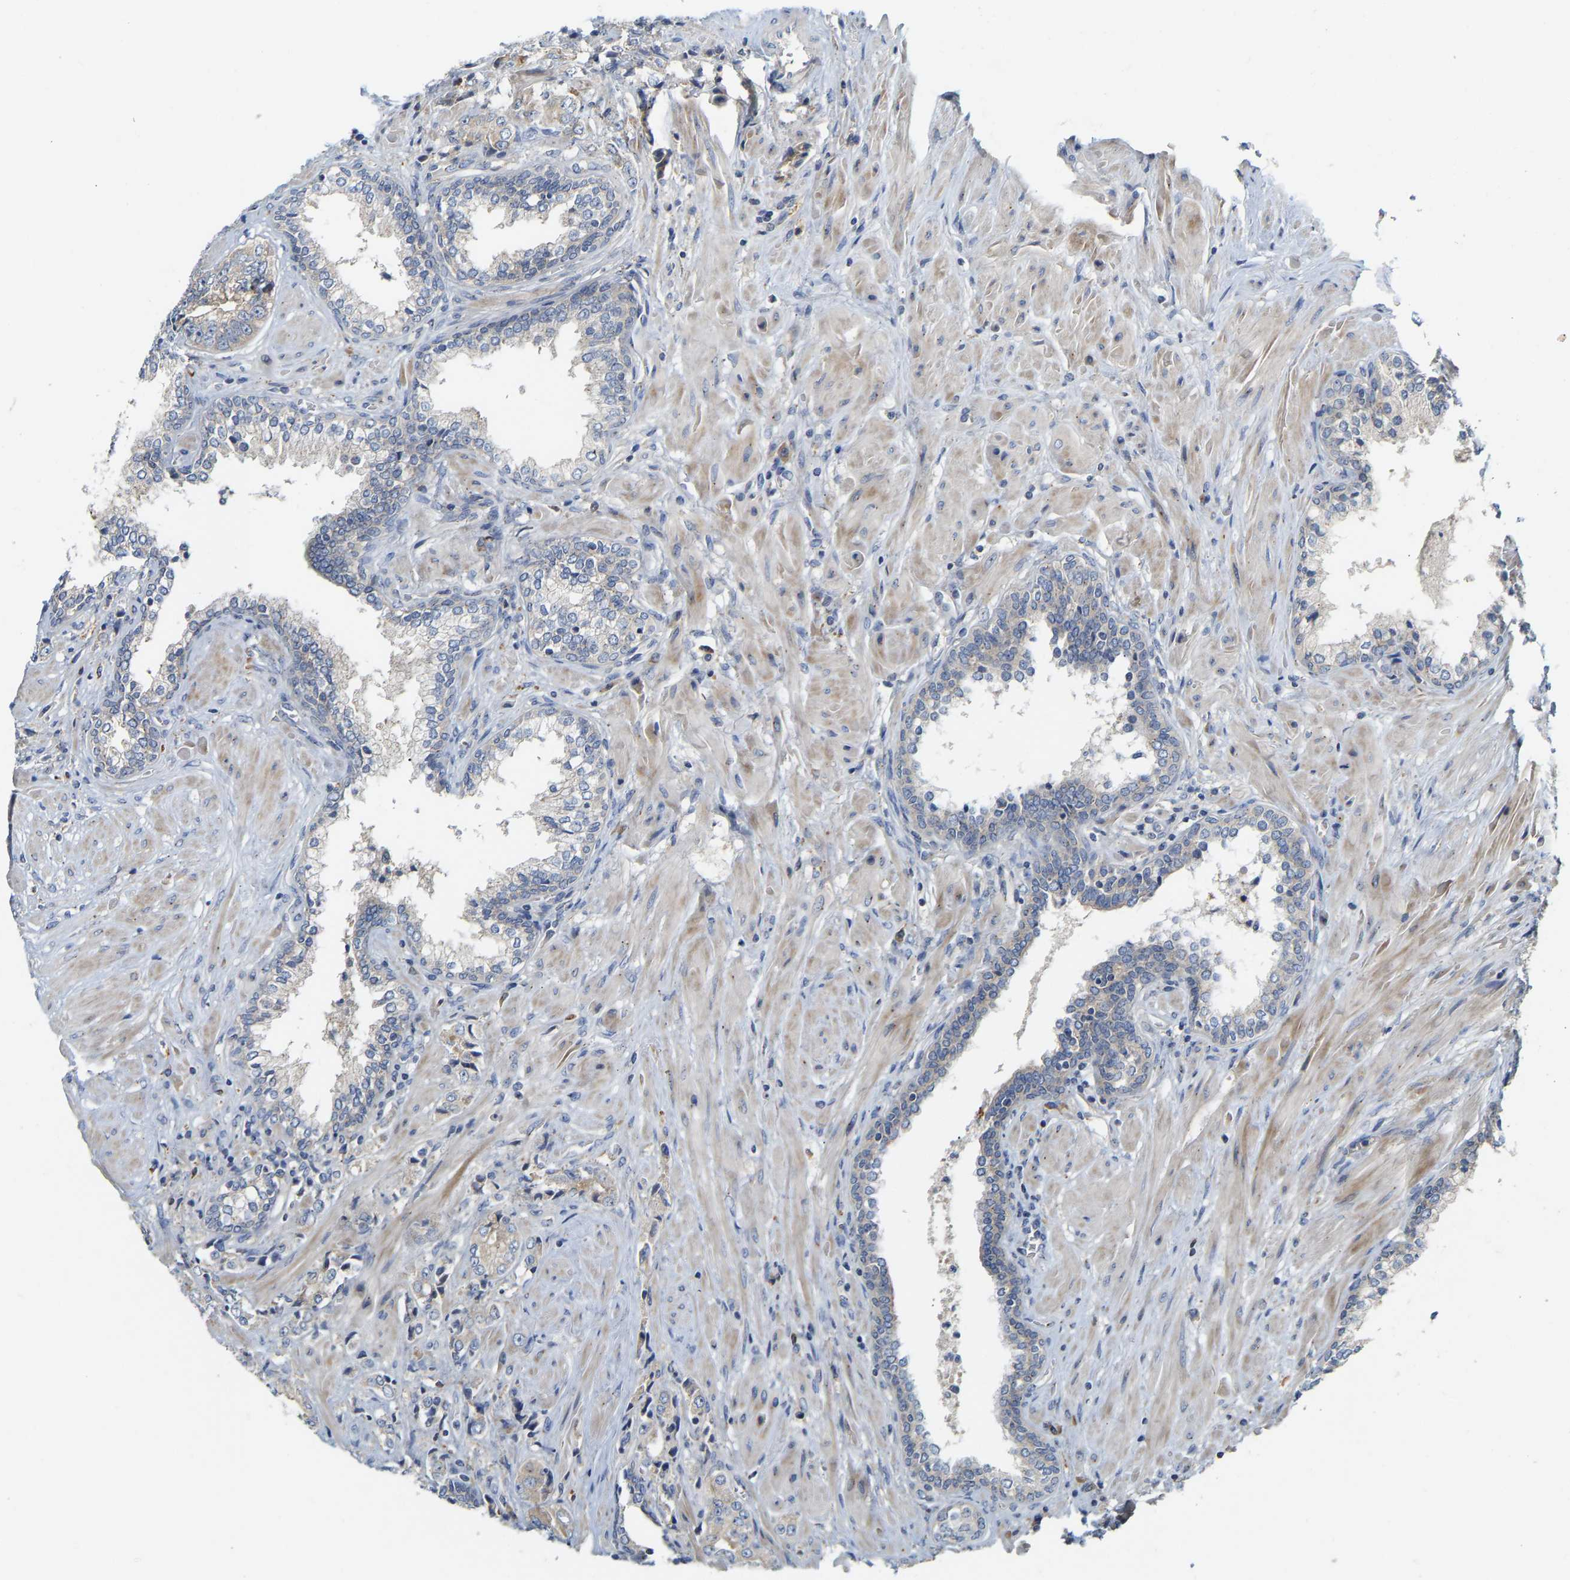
{"staining": {"intensity": "weak", "quantity": "<25%", "location": "cytoplasmic/membranous"}, "tissue": "prostate cancer", "cell_type": "Tumor cells", "image_type": "cancer", "snomed": [{"axis": "morphology", "description": "Adenocarcinoma, High grade"}, {"axis": "topography", "description": "Prostate"}], "caption": "Protein analysis of prostate cancer reveals no significant positivity in tumor cells.", "gene": "PCNT", "patient": {"sex": "male", "age": 61}}